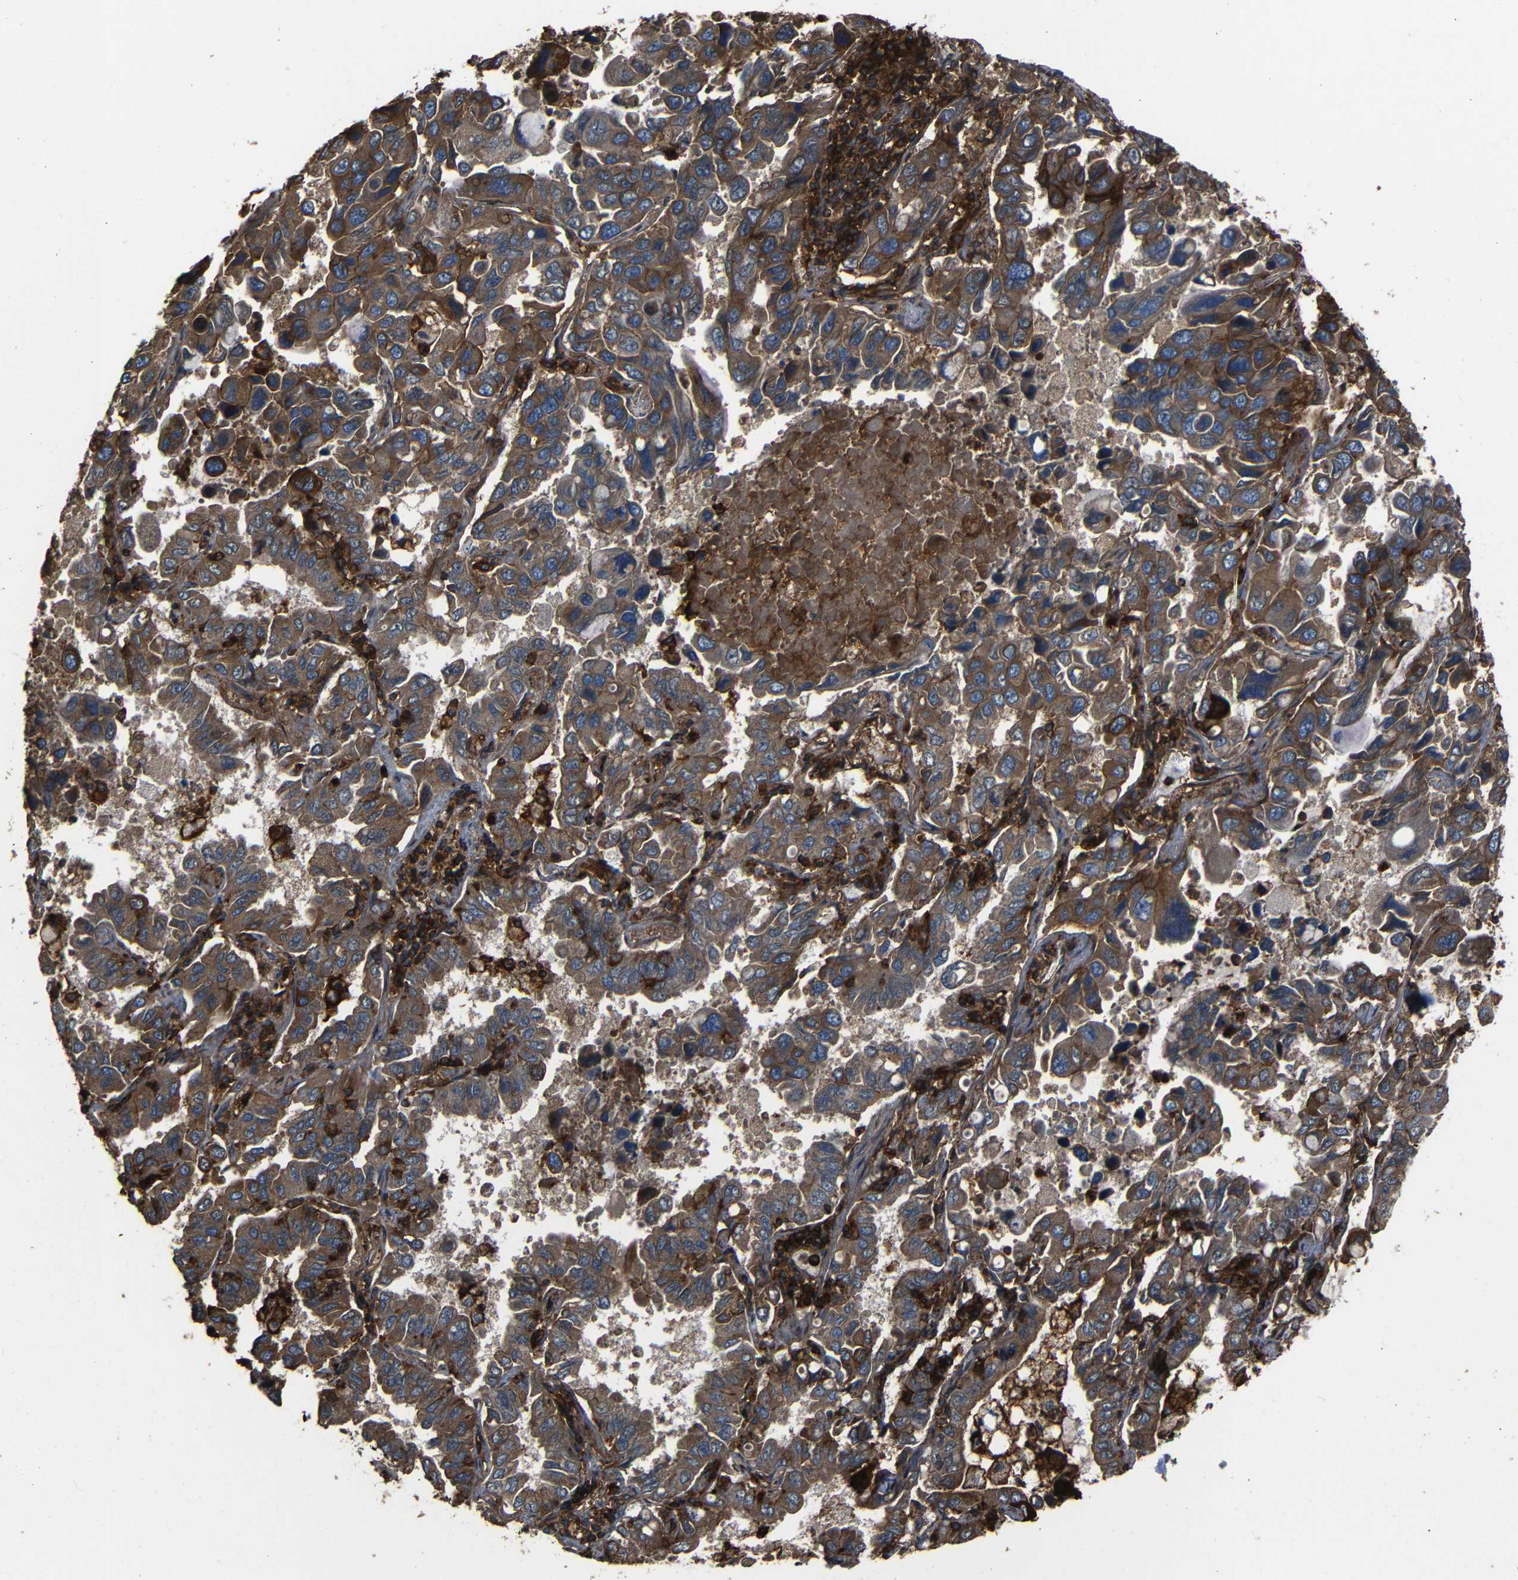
{"staining": {"intensity": "moderate", "quantity": ">75%", "location": "cytoplasmic/membranous"}, "tissue": "lung cancer", "cell_type": "Tumor cells", "image_type": "cancer", "snomed": [{"axis": "morphology", "description": "Adenocarcinoma, NOS"}, {"axis": "topography", "description": "Lung"}], "caption": "Immunohistochemistry micrograph of neoplastic tissue: human lung cancer (adenocarcinoma) stained using immunohistochemistry demonstrates medium levels of moderate protein expression localized specifically in the cytoplasmic/membranous of tumor cells, appearing as a cytoplasmic/membranous brown color.", "gene": "ADGRE5", "patient": {"sex": "male", "age": 64}}